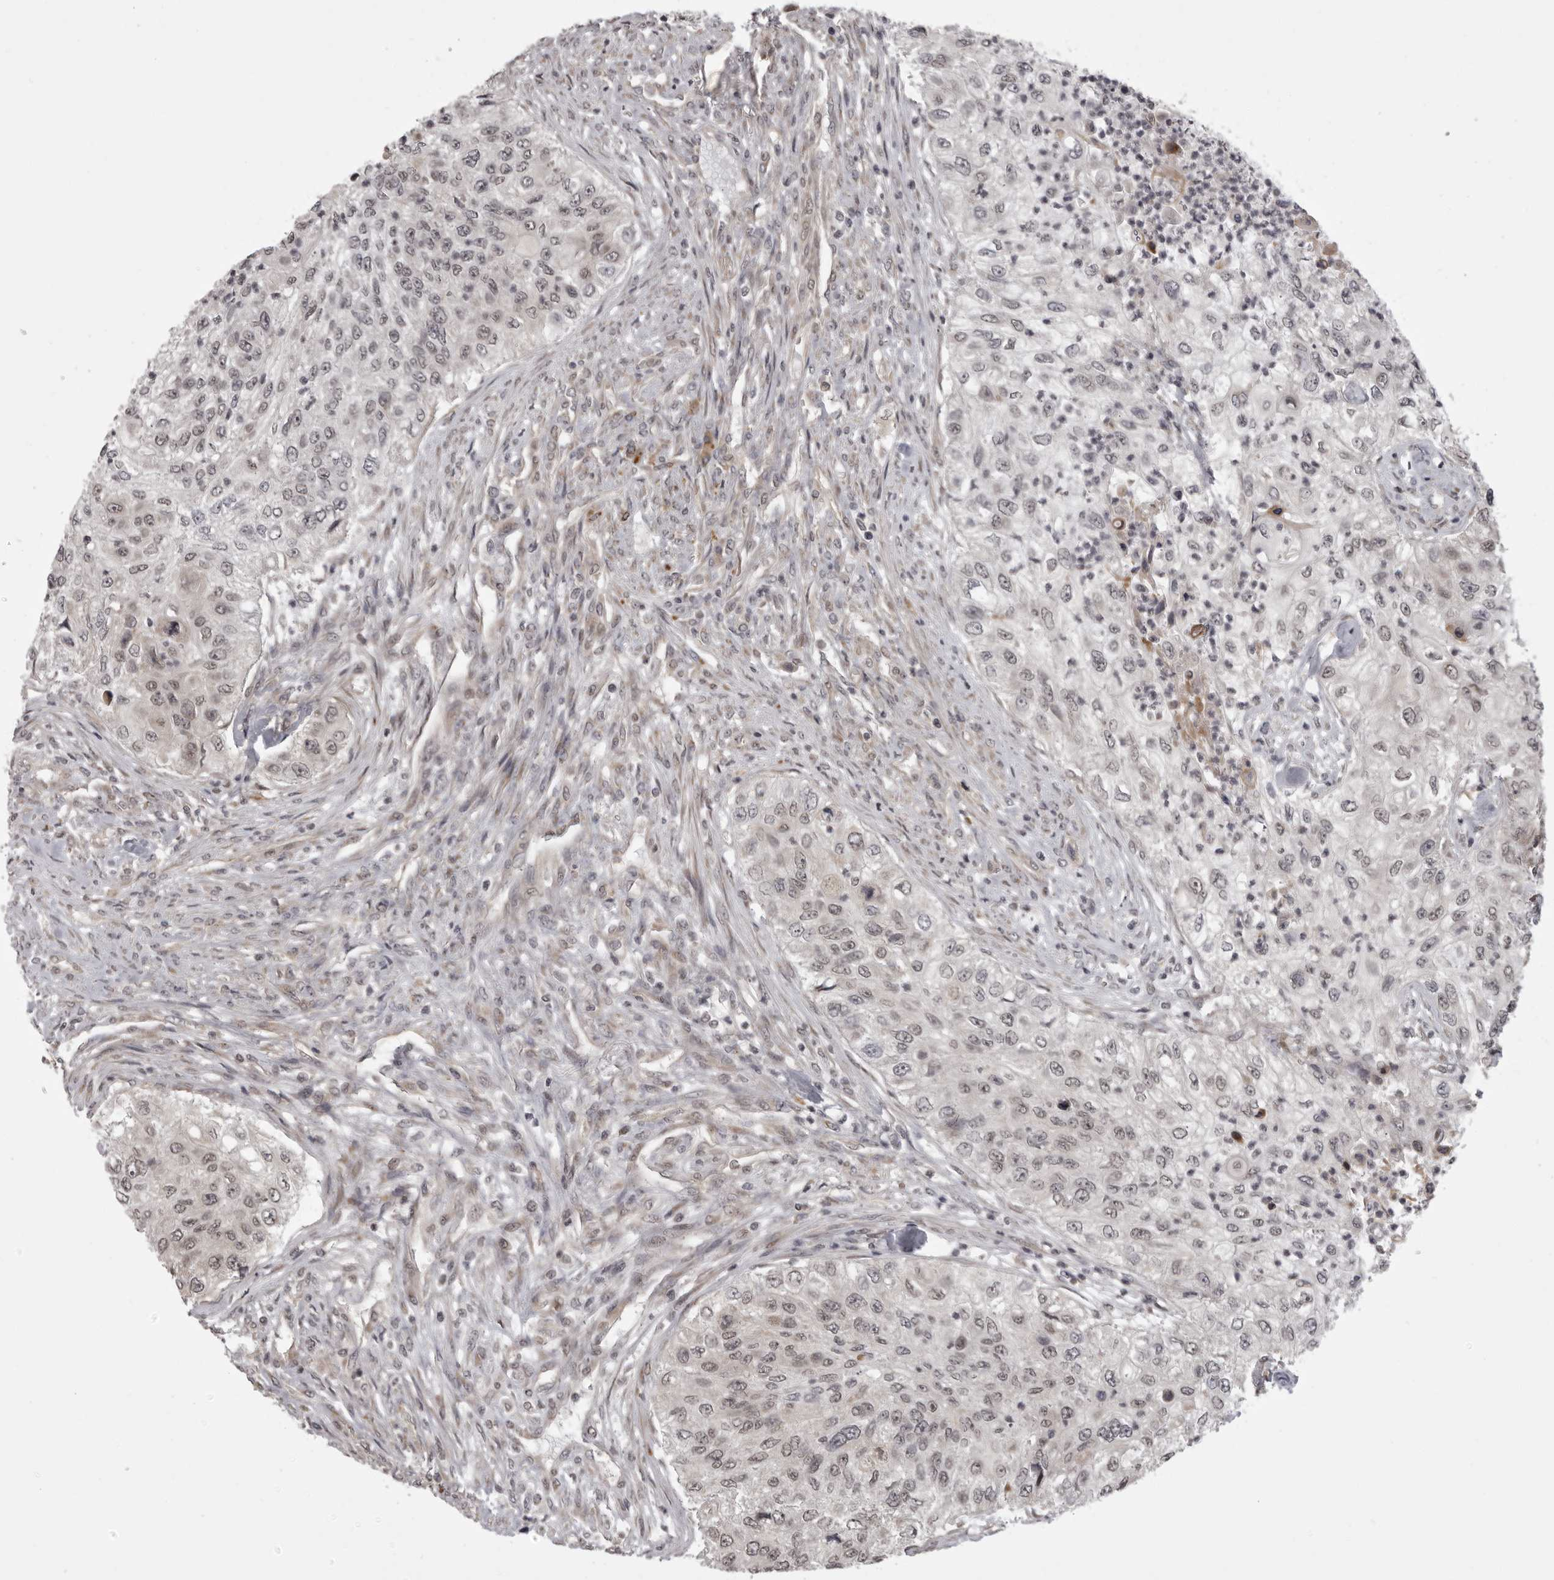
{"staining": {"intensity": "weak", "quantity": "<25%", "location": "nuclear"}, "tissue": "urothelial cancer", "cell_type": "Tumor cells", "image_type": "cancer", "snomed": [{"axis": "morphology", "description": "Urothelial carcinoma, High grade"}, {"axis": "topography", "description": "Urinary bladder"}], "caption": "A photomicrograph of urothelial cancer stained for a protein displays no brown staining in tumor cells.", "gene": "C1orf109", "patient": {"sex": "female", "age": 60}}